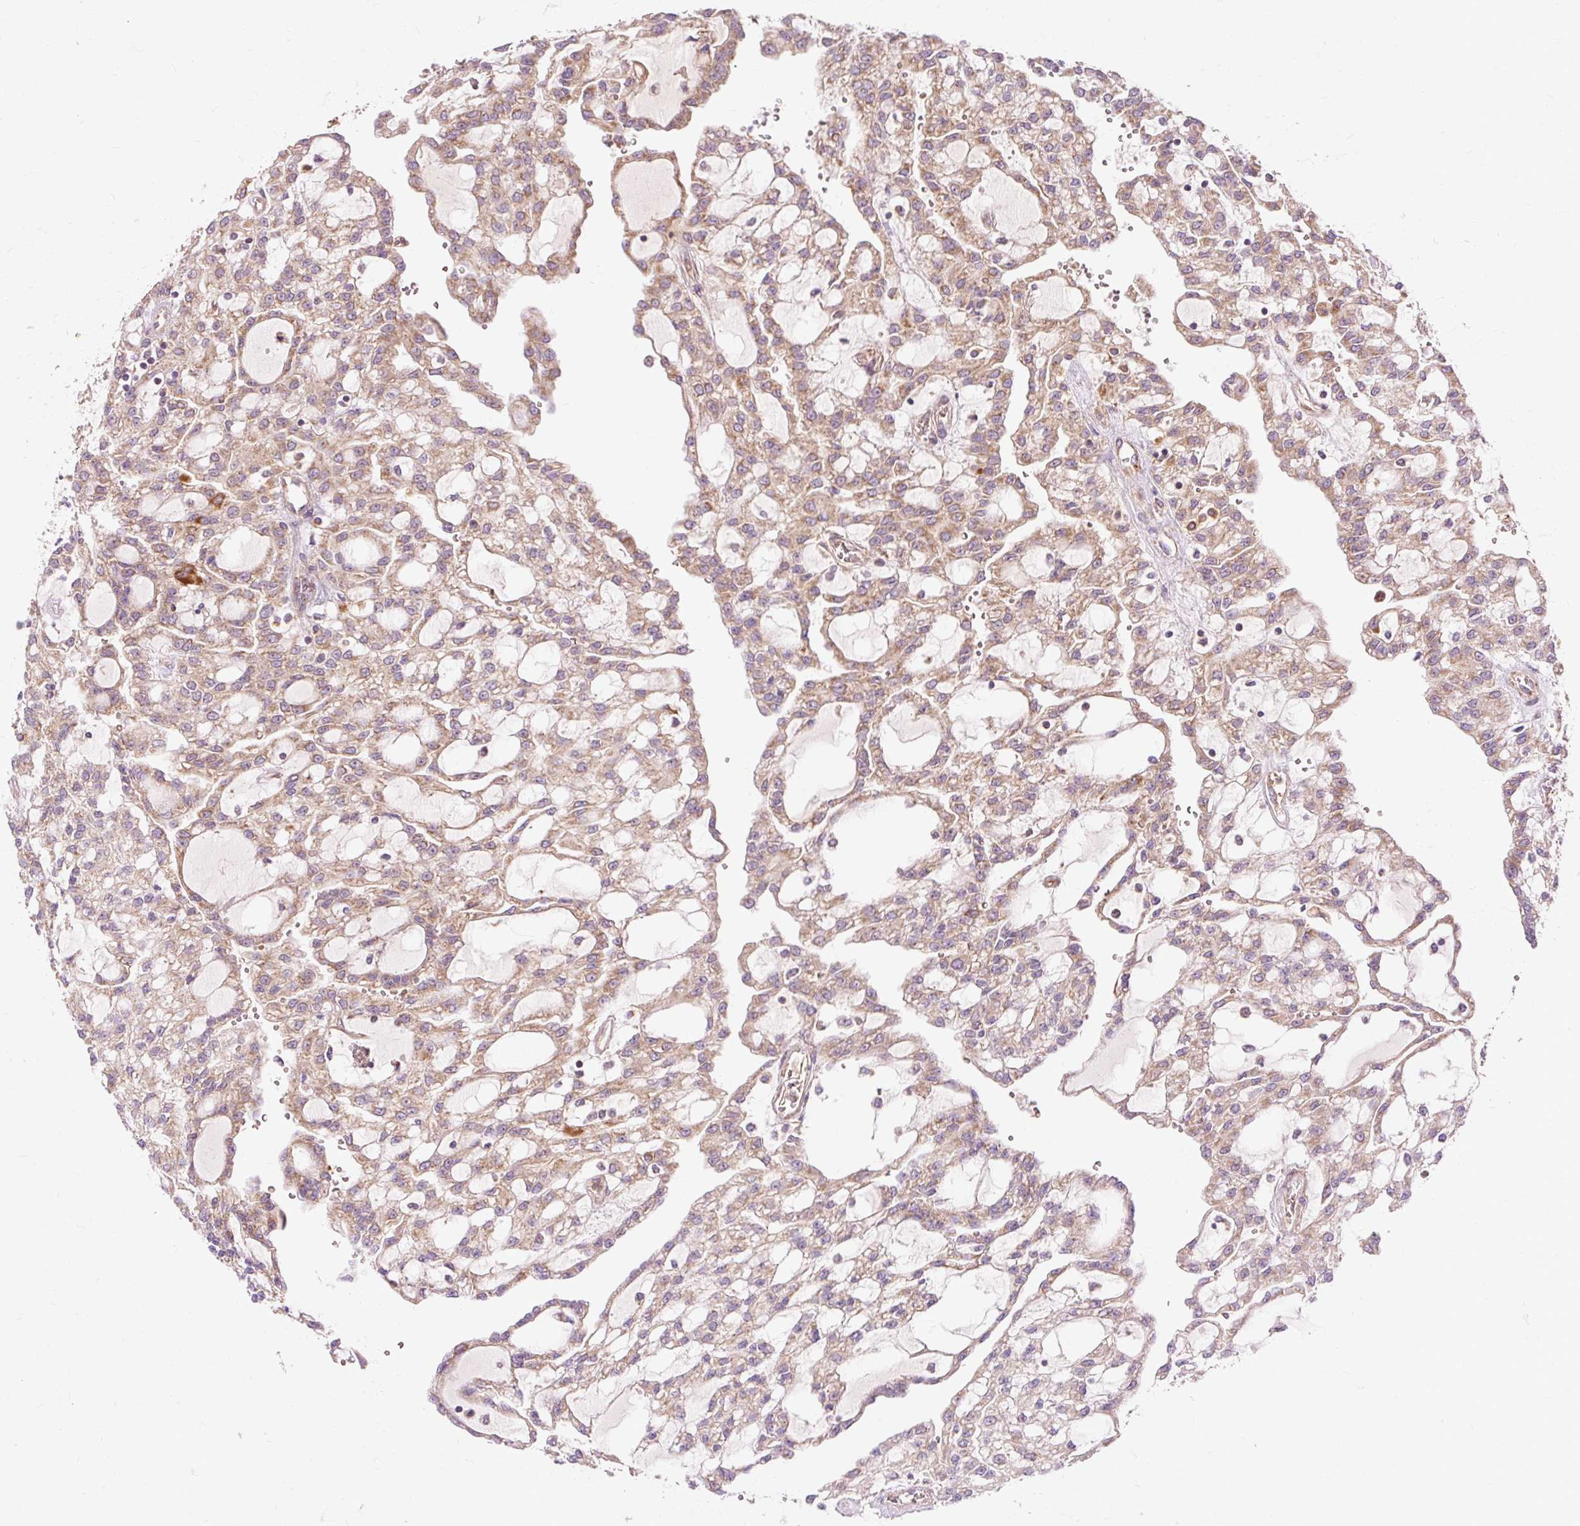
{"staining": {"intensity": "moderate", "quantity": ">75%", "location": "cytoplasmic/membranous"}, "tissue": "renal cancer", "cell_type": "Tumor cells", "image_type": "cancer", "snomed": [{"axis": "morphology", "description": "Adenocarcinoma, NOS"}, {"axis": "topography", "description": "Kidney"}], "caption": "Immunohistochemical staining of renal cancer demonstrates medium levels of moderate cytoplasmic/membranous protein staining in about >75% of tumor cells. (Brightfield microscopy of DAB IHC at high magnification).", "gene": "RIPOR3", "patient": {"sex": "male", "age": 63}}